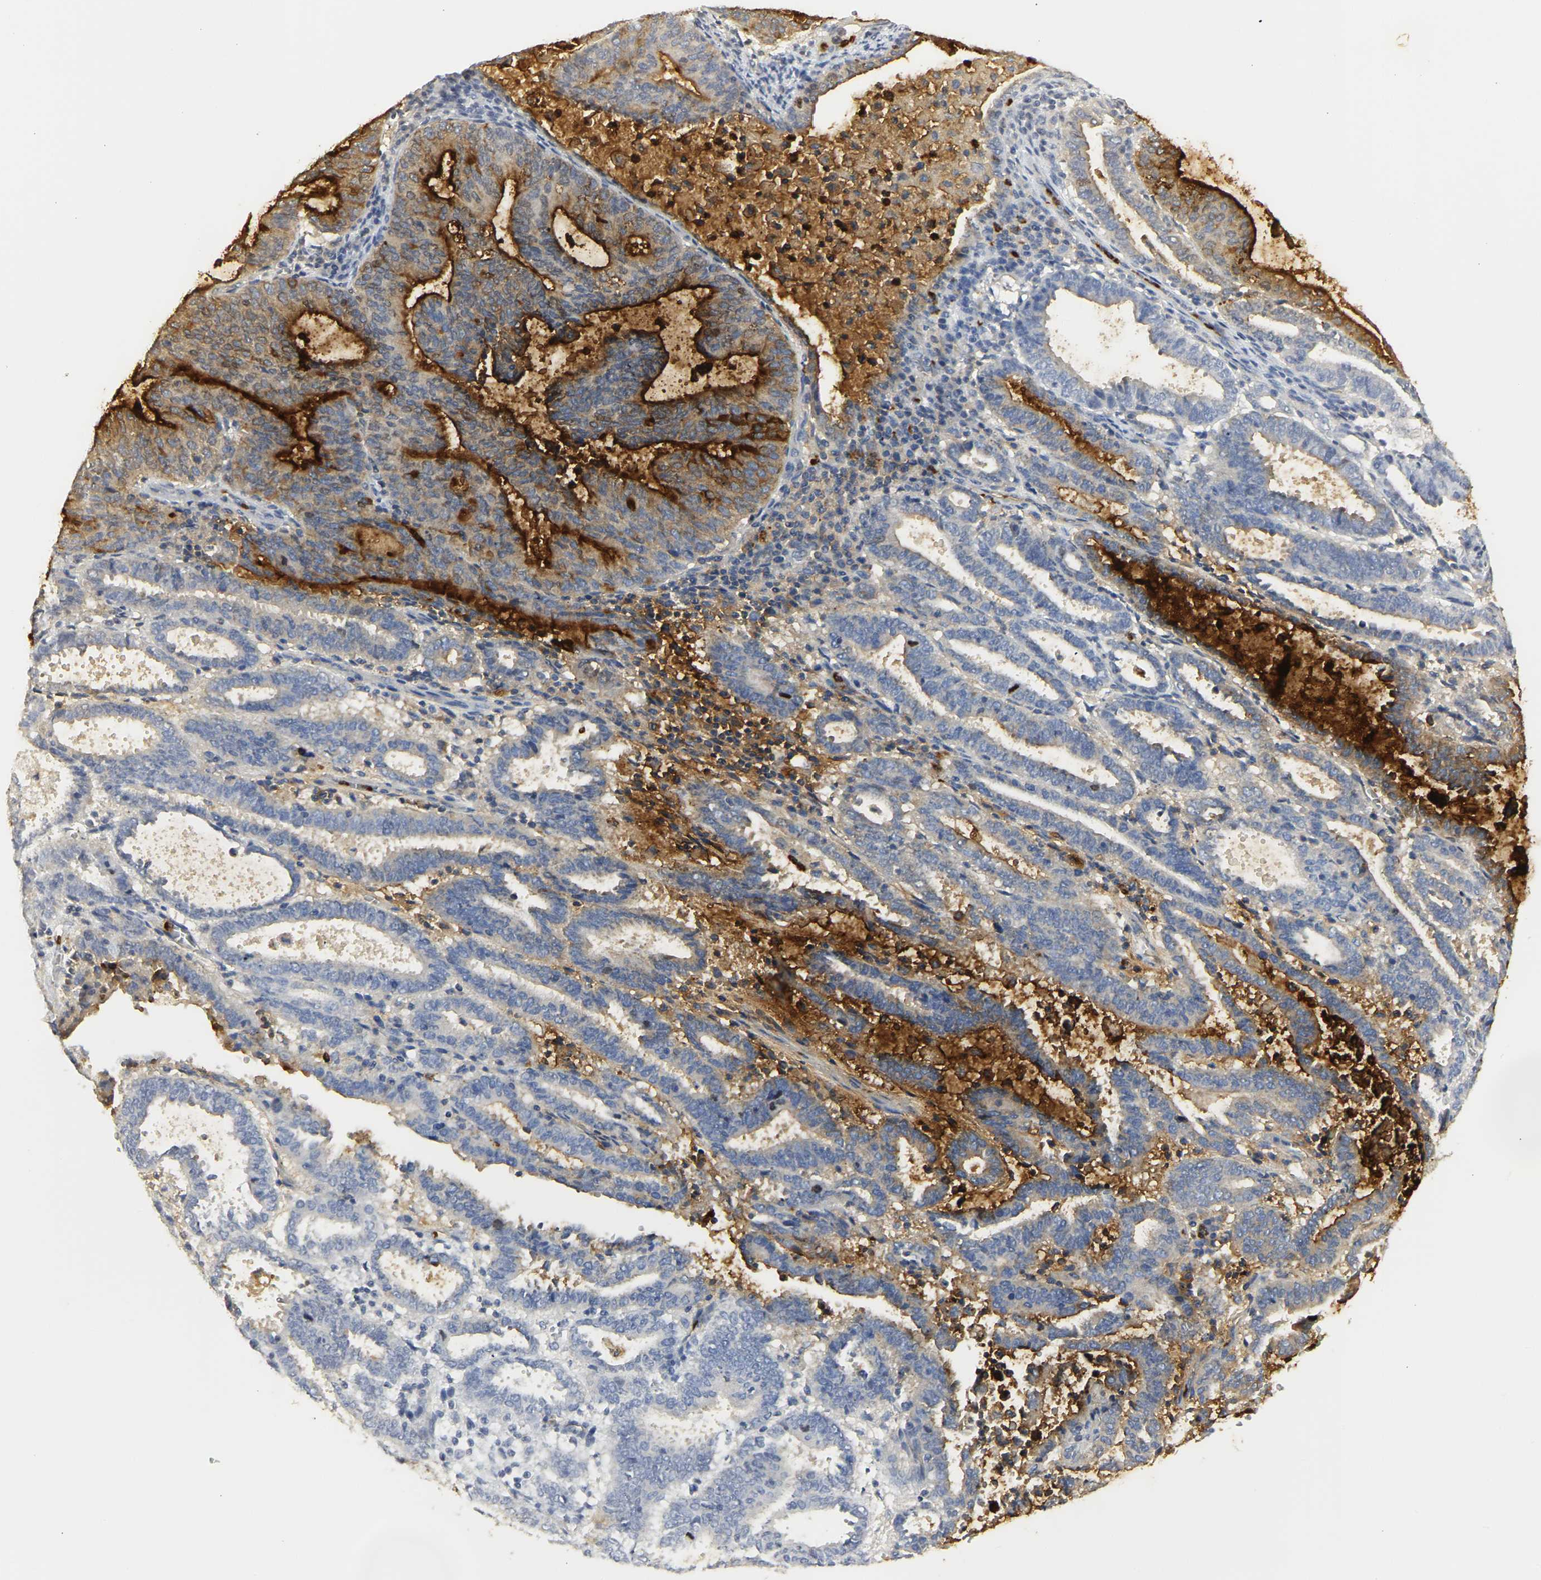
{"staining": {"intensity": "strong", "quantity": "<25%", "location": "cytoplasmic/membranous"}, "tissue": "endometrial cancer", "cell_type": "Tumor cells", "image_type": "cancer", "snomed": [{"axis": "morphology", "description": "Adenocarcinoma, NOS"}, {"axis": "topography", "description": "Uterus"}], "caption": "Immunohistochemical staining of human endometrial adenocarcinoma demonstrates strong cytoplasmic/membranous protein positivity in about <25% of tumor cells.", "gene": "CEACAM5", "patient": {"sex": "female", "age": 83}}